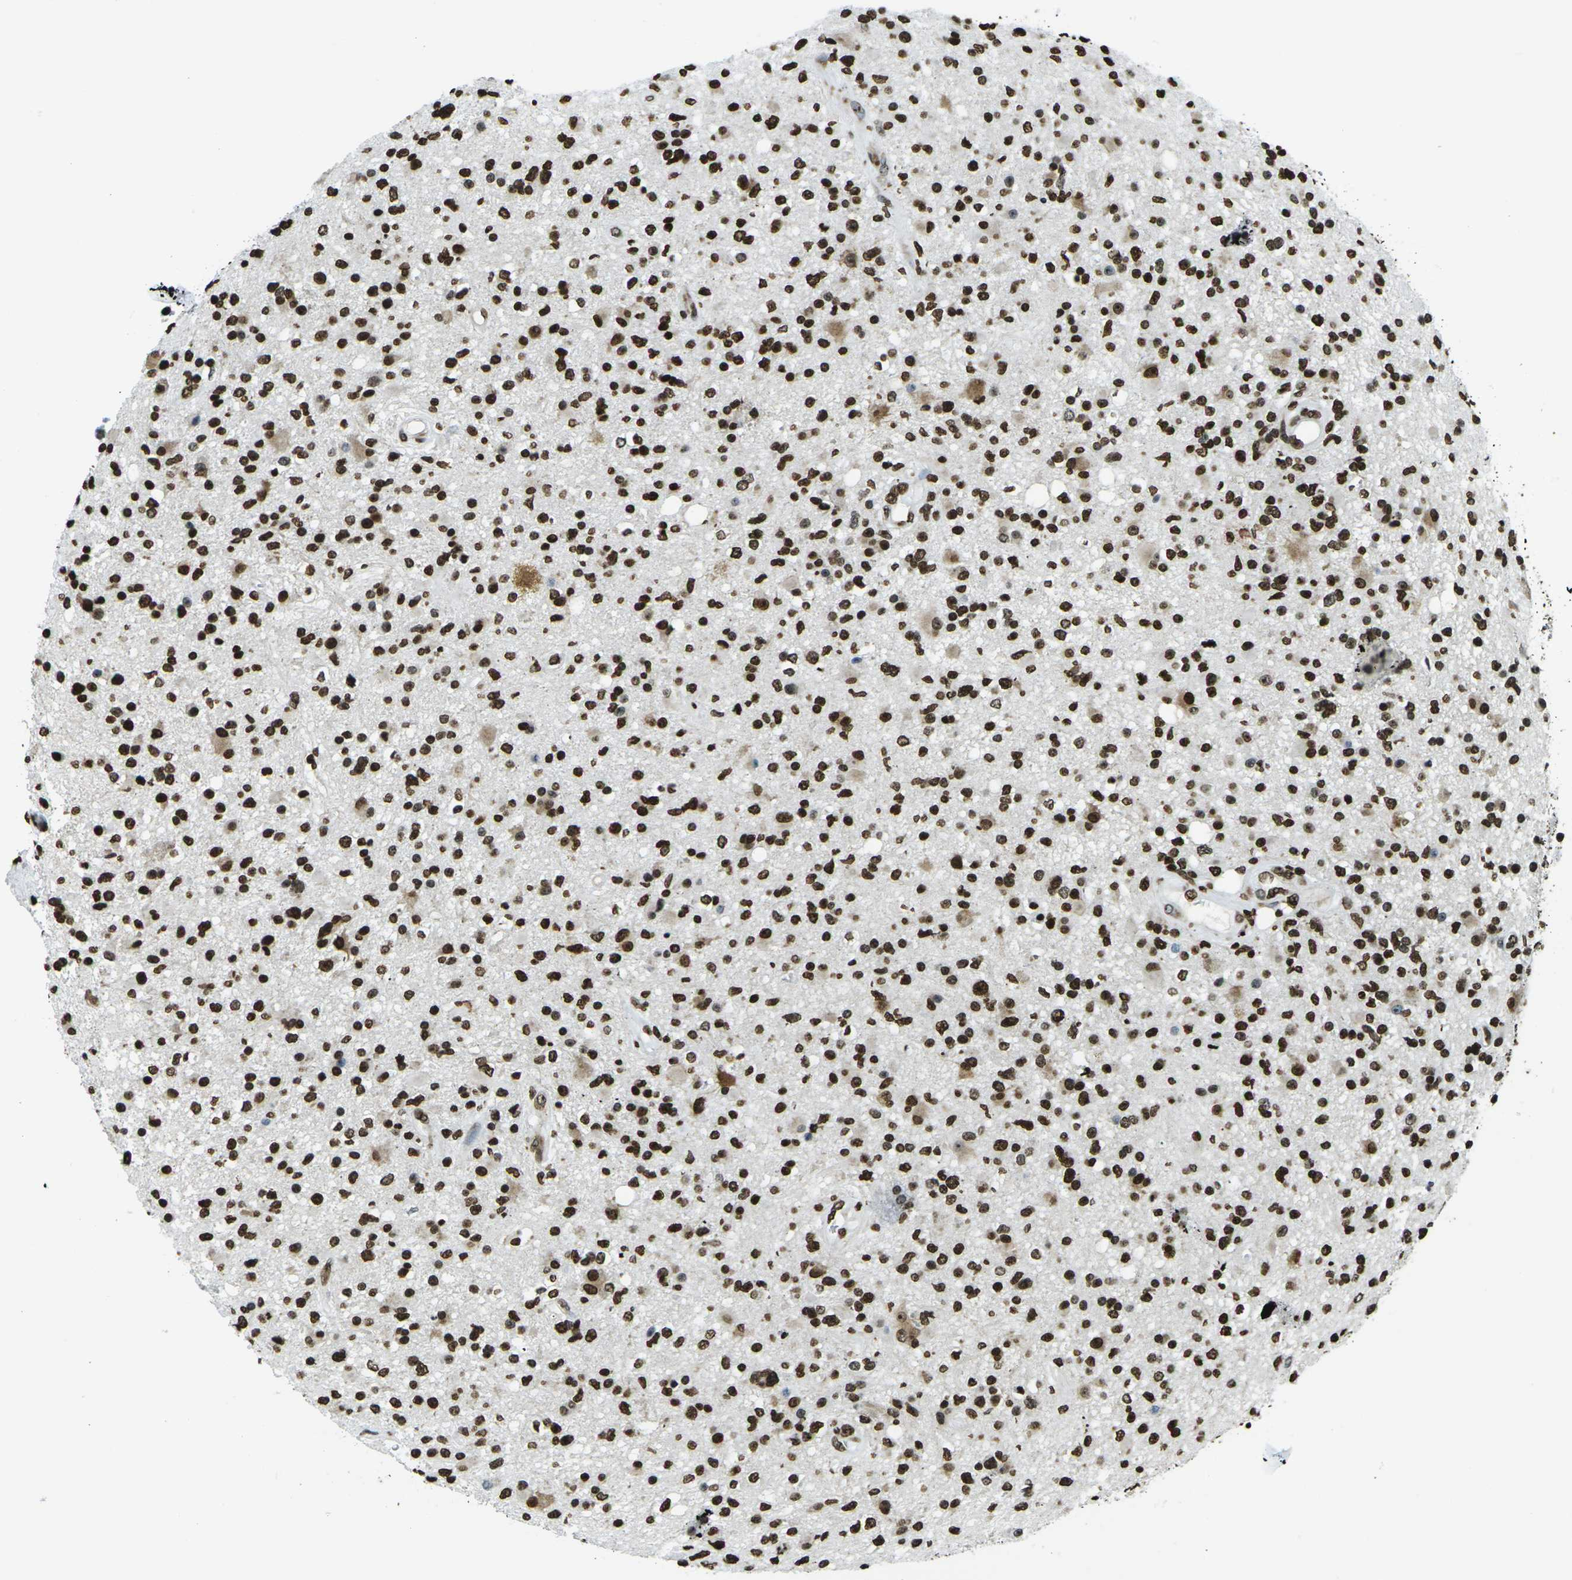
{"staining": {"intensity": "strong", "quantity": ">75%", "location": "nuclear"}, "tissue": "glioma", "cell_type": "Tumor cells", "image_type": "cancer", "snomed": [{"axis": "morphology", "description": "Glioma, malignant, High grade"}, {"axis": "topography", "description": "Brain"}], "caption": "Immunohistochemical staining of human malignant glioma (high-grade) displays high levels of strong nuclear protein expression in approximately >75% of tumor cells. The staining was performed using DAB, with brown indicating positive protein expression. Nuclei are stained blue with hematoxylin.", "gene": "H1-2", "patient": {"sex": "male", "age": 33}}